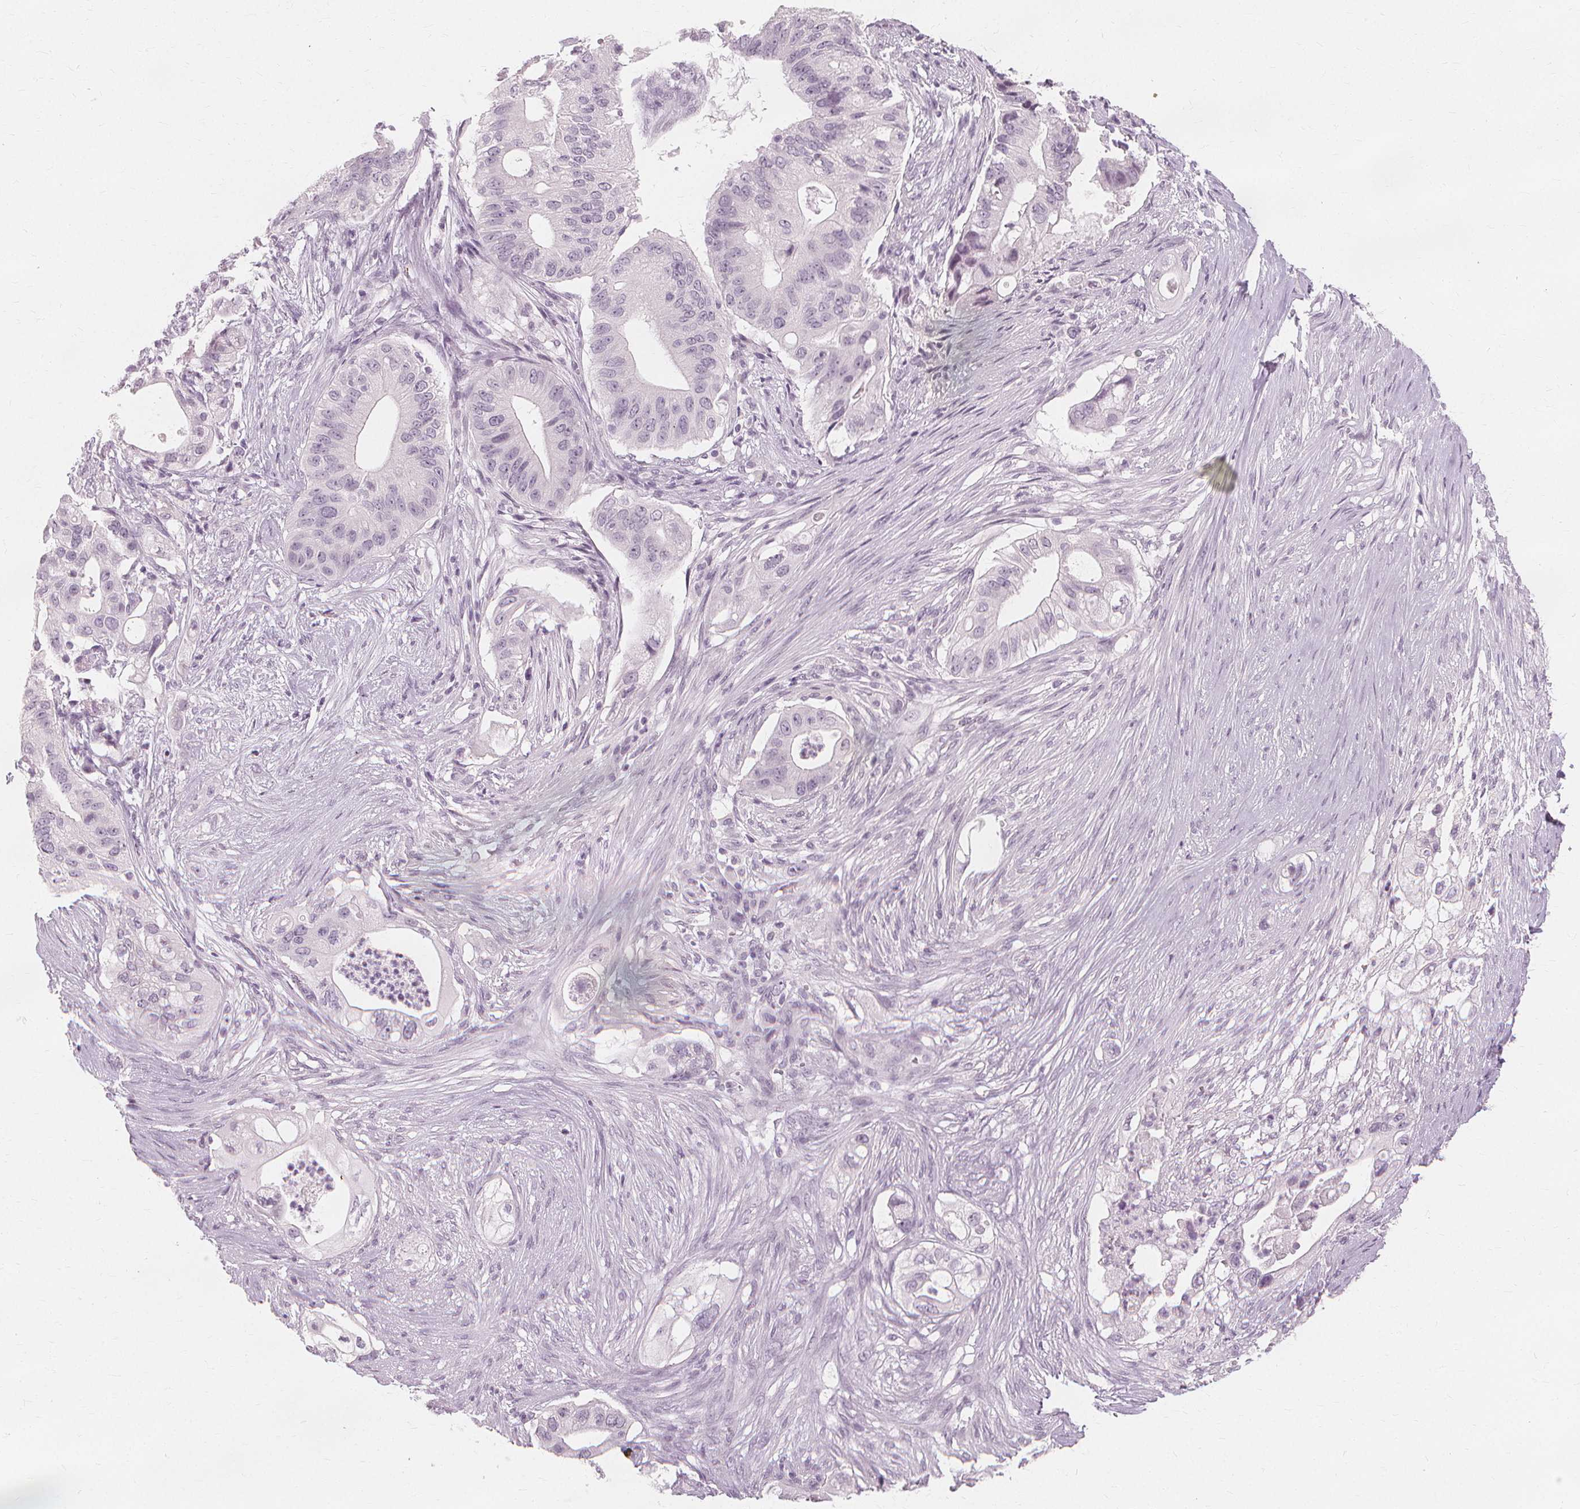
{"staining": {"intensity": "negative", "quantity": "none", "location": "none"}, "tissue": "pancreatic cancer", "cell_type": "Tumor cells", "image_type": "cancer", "snomed": [{"axis": "morphology", "description": "Adenocarcinoma, NOS"}, {"axis": "topography", "description": "Pancreas"}], "caption": "Tumor cells show no significant protein expression in pancreatic cancer. The staining was performed using DAB to visualize the protein expression in brown, while the nuclei were stained in blue with hematoxylin (Magnification: 20x).", "gene": "NXPE1", "patient": {"sex": "female", "age": 72}}